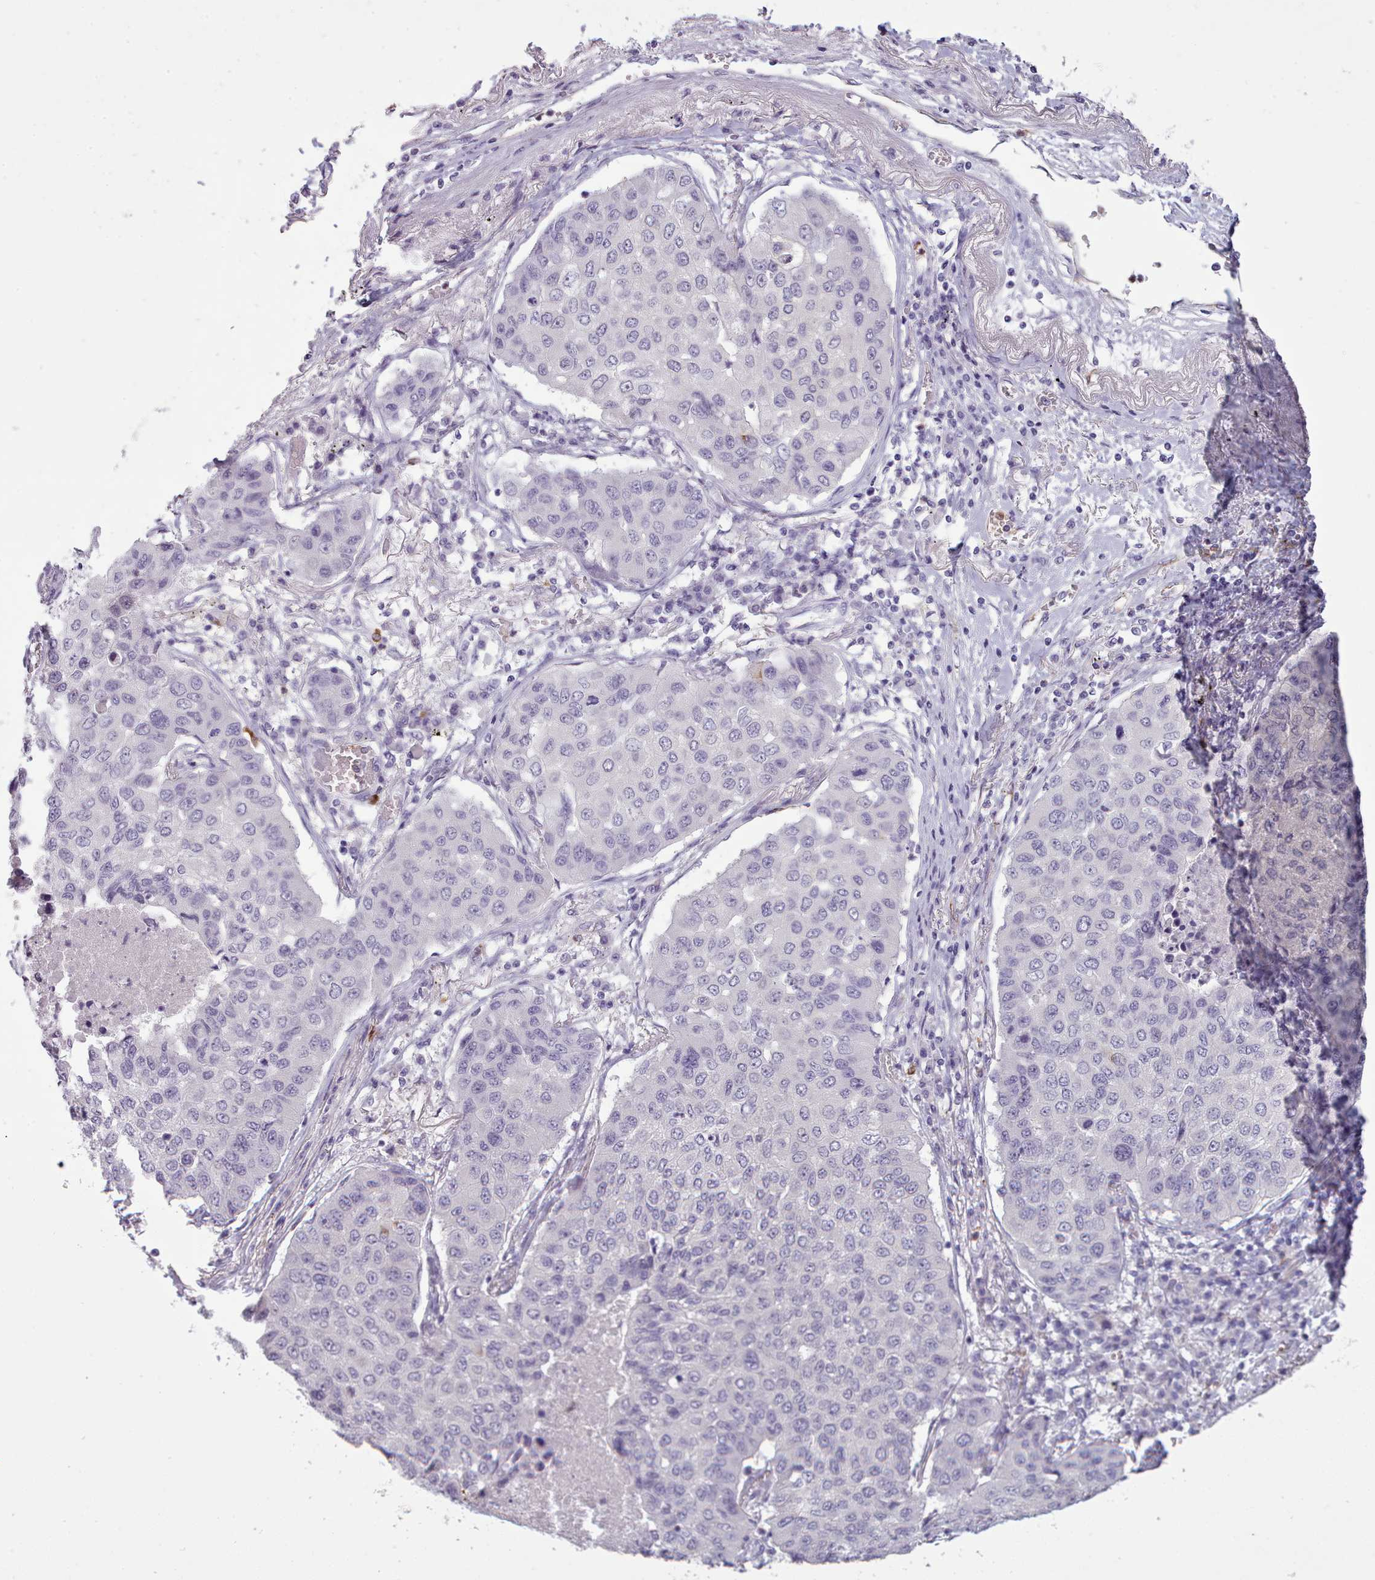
{"staining": {"intensity": "negative", "quantity": "none", "location": "none"}, "tissue": "lung cancer", "cell_type": "Tumor cells", "image_type": "cancer", "snomed": [{"axis": "morphology", "description": "Squamous cell carcinoma, NOS"}, {"axis": "topography", "description": "Lung"}], "caption": "This image is of lung cancer stained with immunohistochemistry (IHC) to label a protein in brown with the nuclei are counter-stained blue. There is no expression in tumor cells.", "gene": "NDST2", "patient": {"sex": "male", "age": 74}}